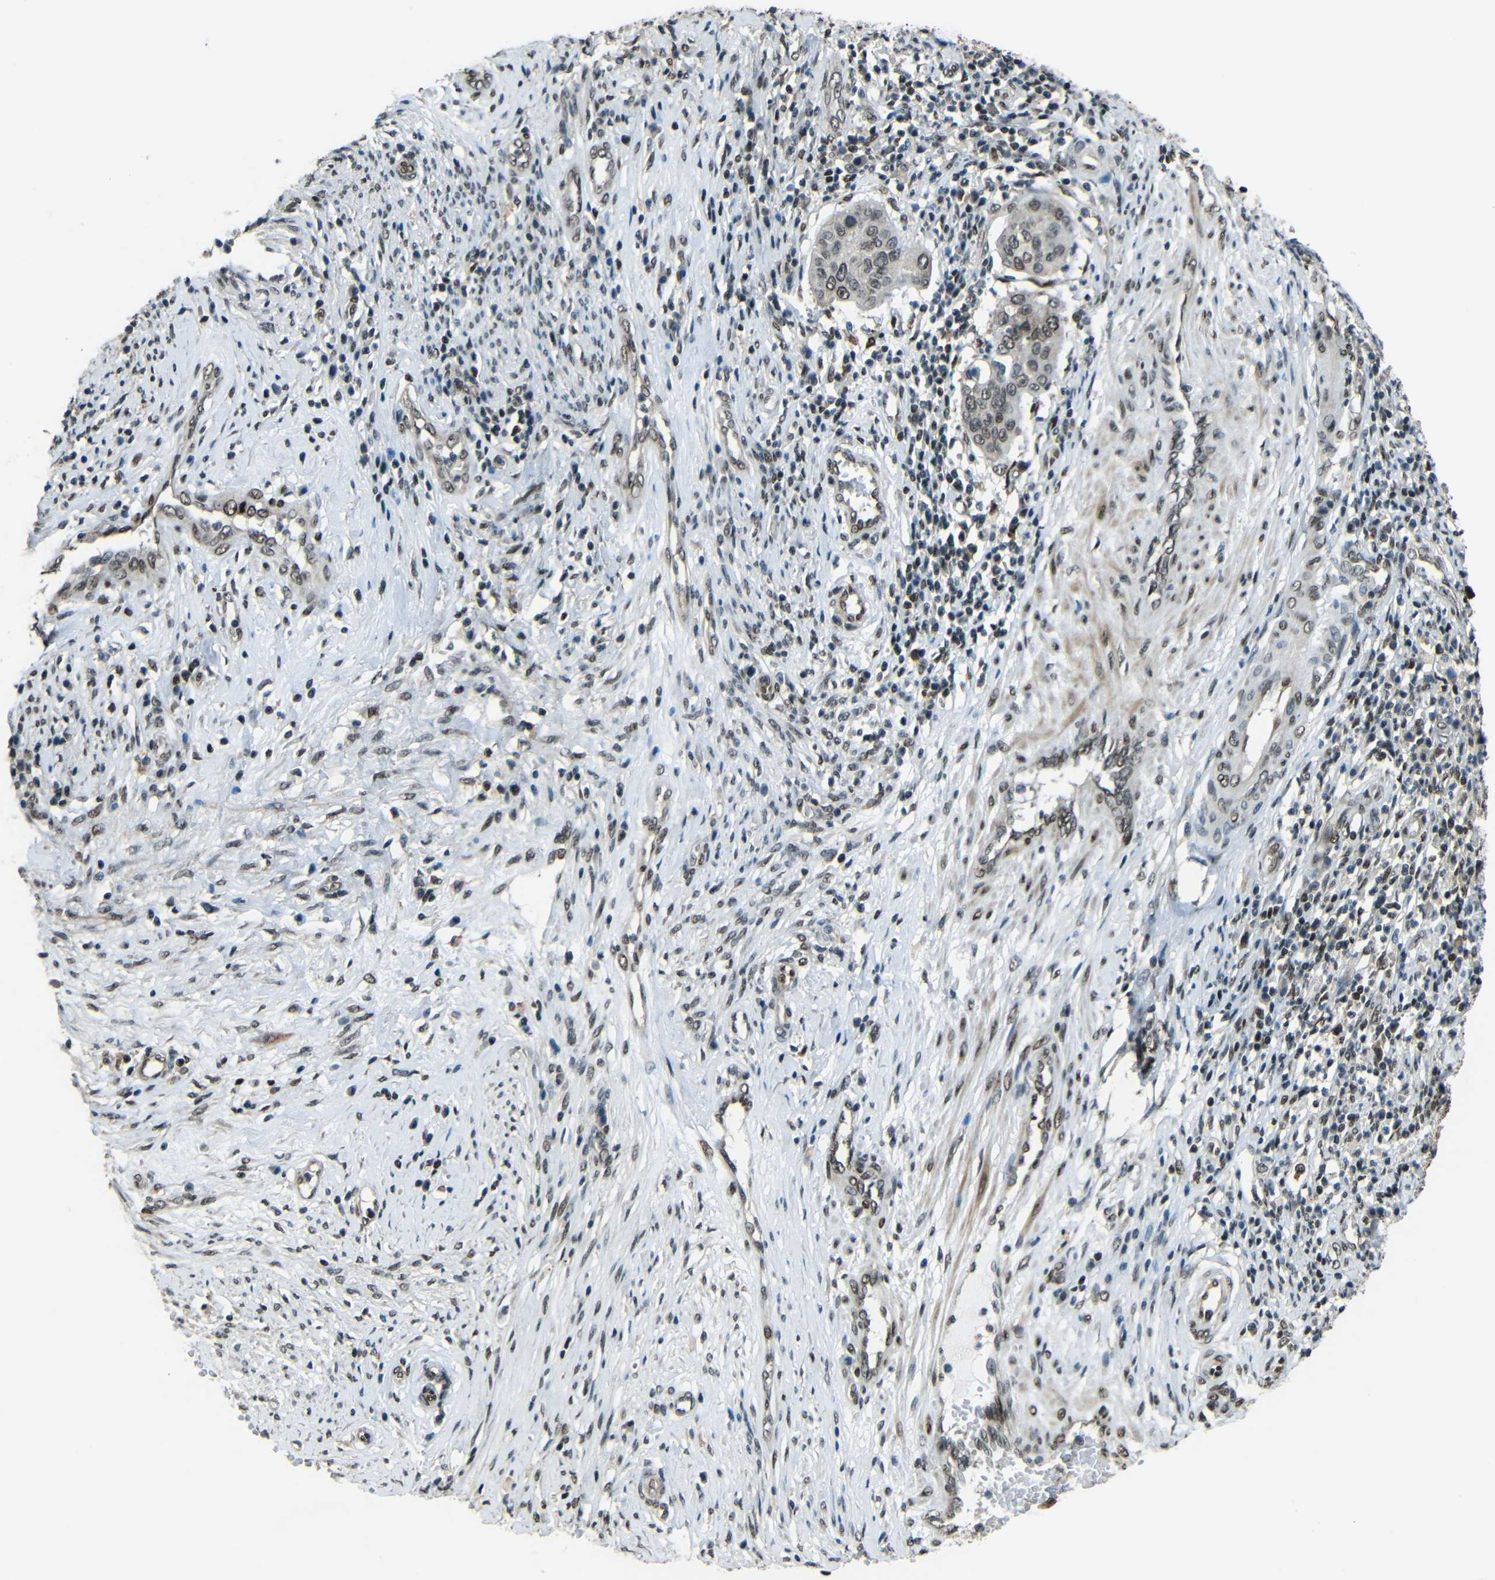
{"staining": {"intensity": "moderate", "quantity": ">75%", "location": "nuclear"}, "tissue": "cervical cancer", "cell_type": "Tumor cells", "image_type": "cancer", "snomed": [{"axis": "morphology", "description": "Normal tissue, NOS"}, {"axis": "morphology", "description": "Squamous cell carcinoma, NOS"}, {"axis": "topography", "description": "Cervix"}], "caption": "Immunohistochemistry of cervical cancer displays medium levels of moderate nuclear staining in approximately >75% of tumor cells.", "gene": "PSIP1", "patient": {"sex": "female", "age": 39}}